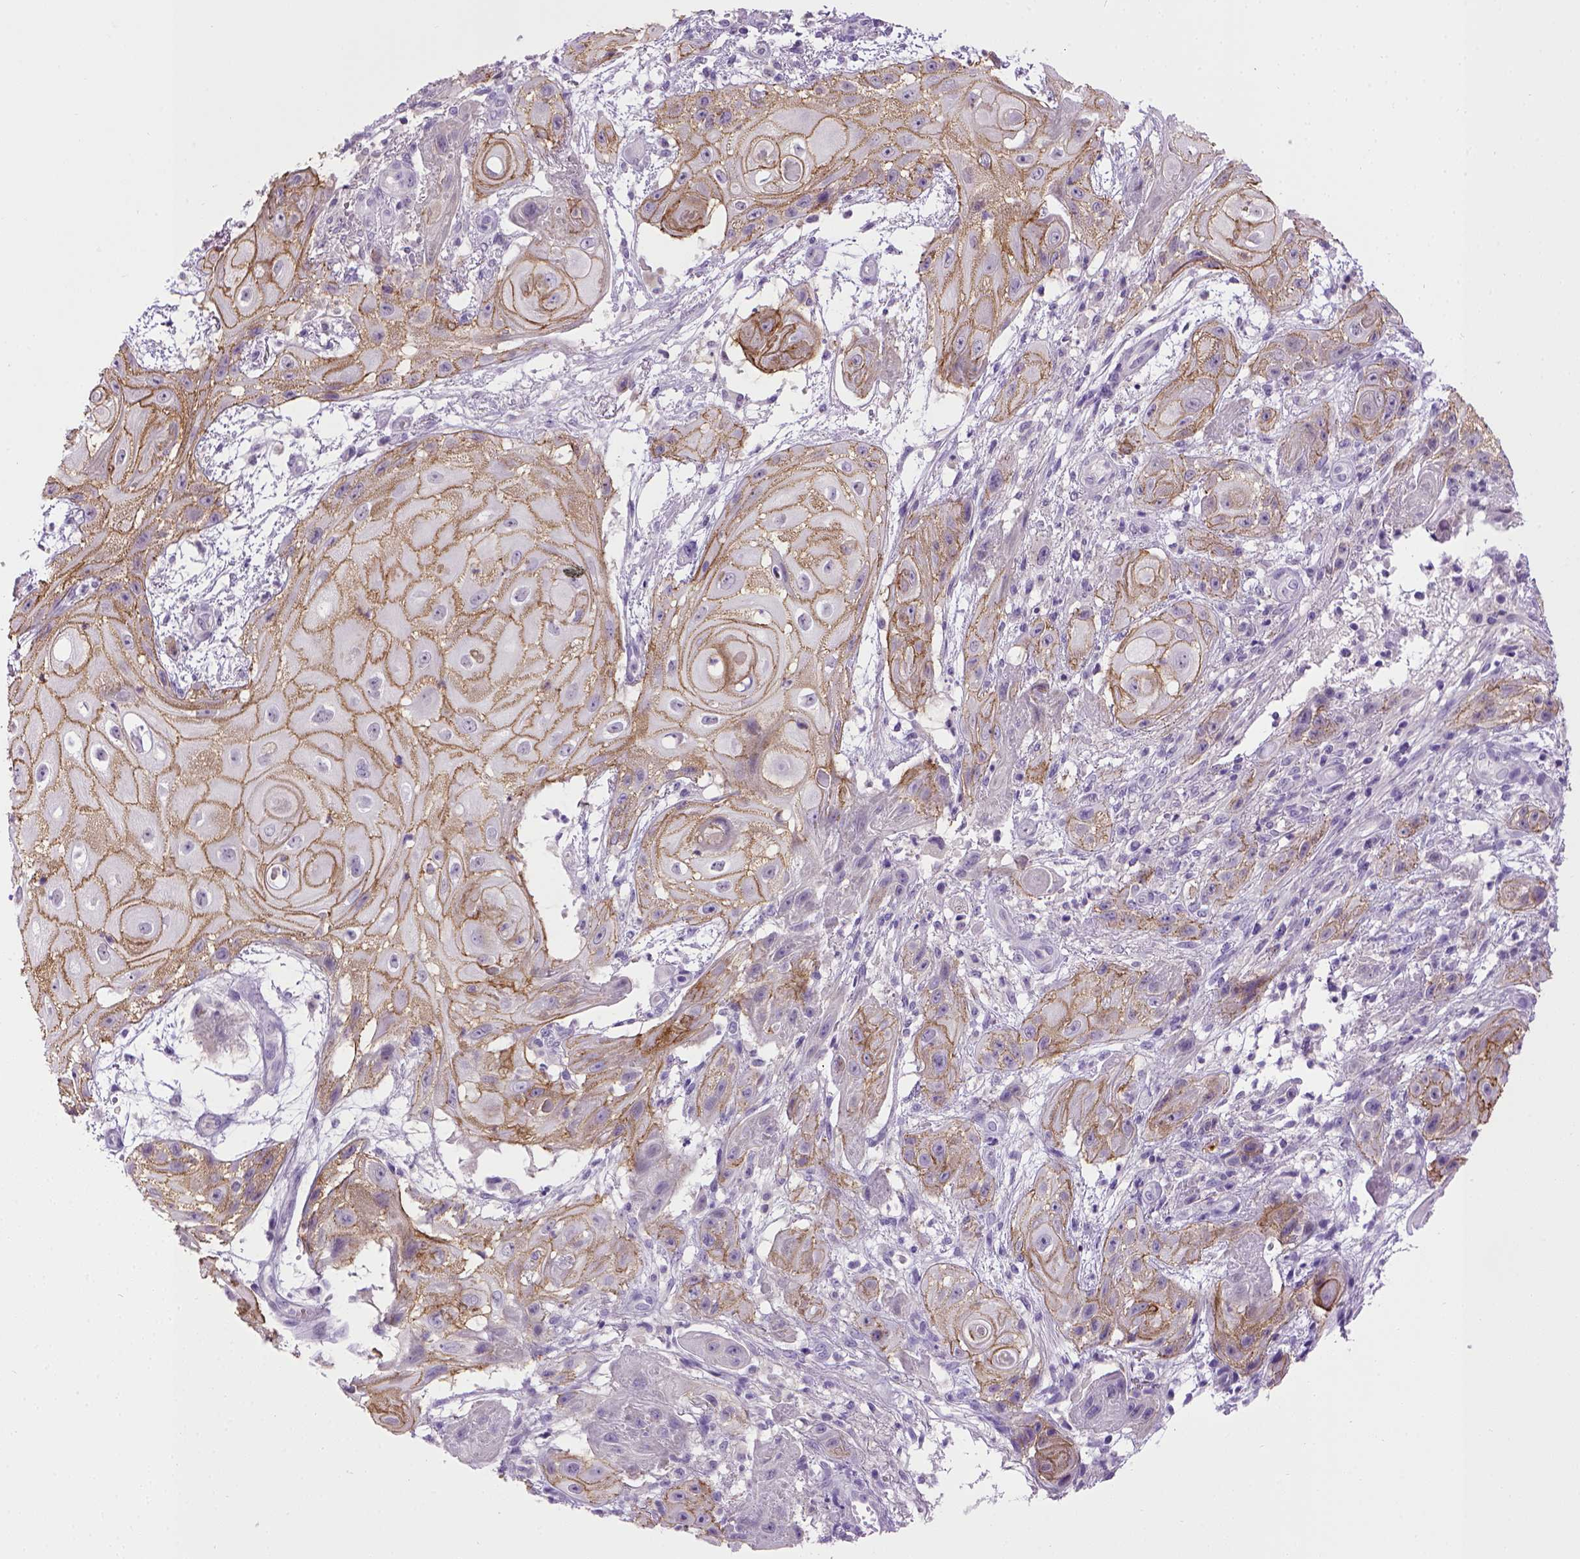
{"staining": {"intensity": "moderate", "quantity": ">75%", "location": "cytoplasmic/membranous"}, "tissue": "skin cancer", "cell_type": "Tumor cells", "image_type": "cancer", "snomed": [{"axis": "morphology", "description": "Squamous cell carcinoma, NOS"}, {"axis": "topography", "description": "Skin"}], "caption": "Human skin squamous cell carcinoma stained for a protein (brown) exhibits moderate cytoplasmic/membranous positive expression in approximately >75% of tumor cells.", "gene": "CDH1", "patient": {"sex": "male", "age": 62}}